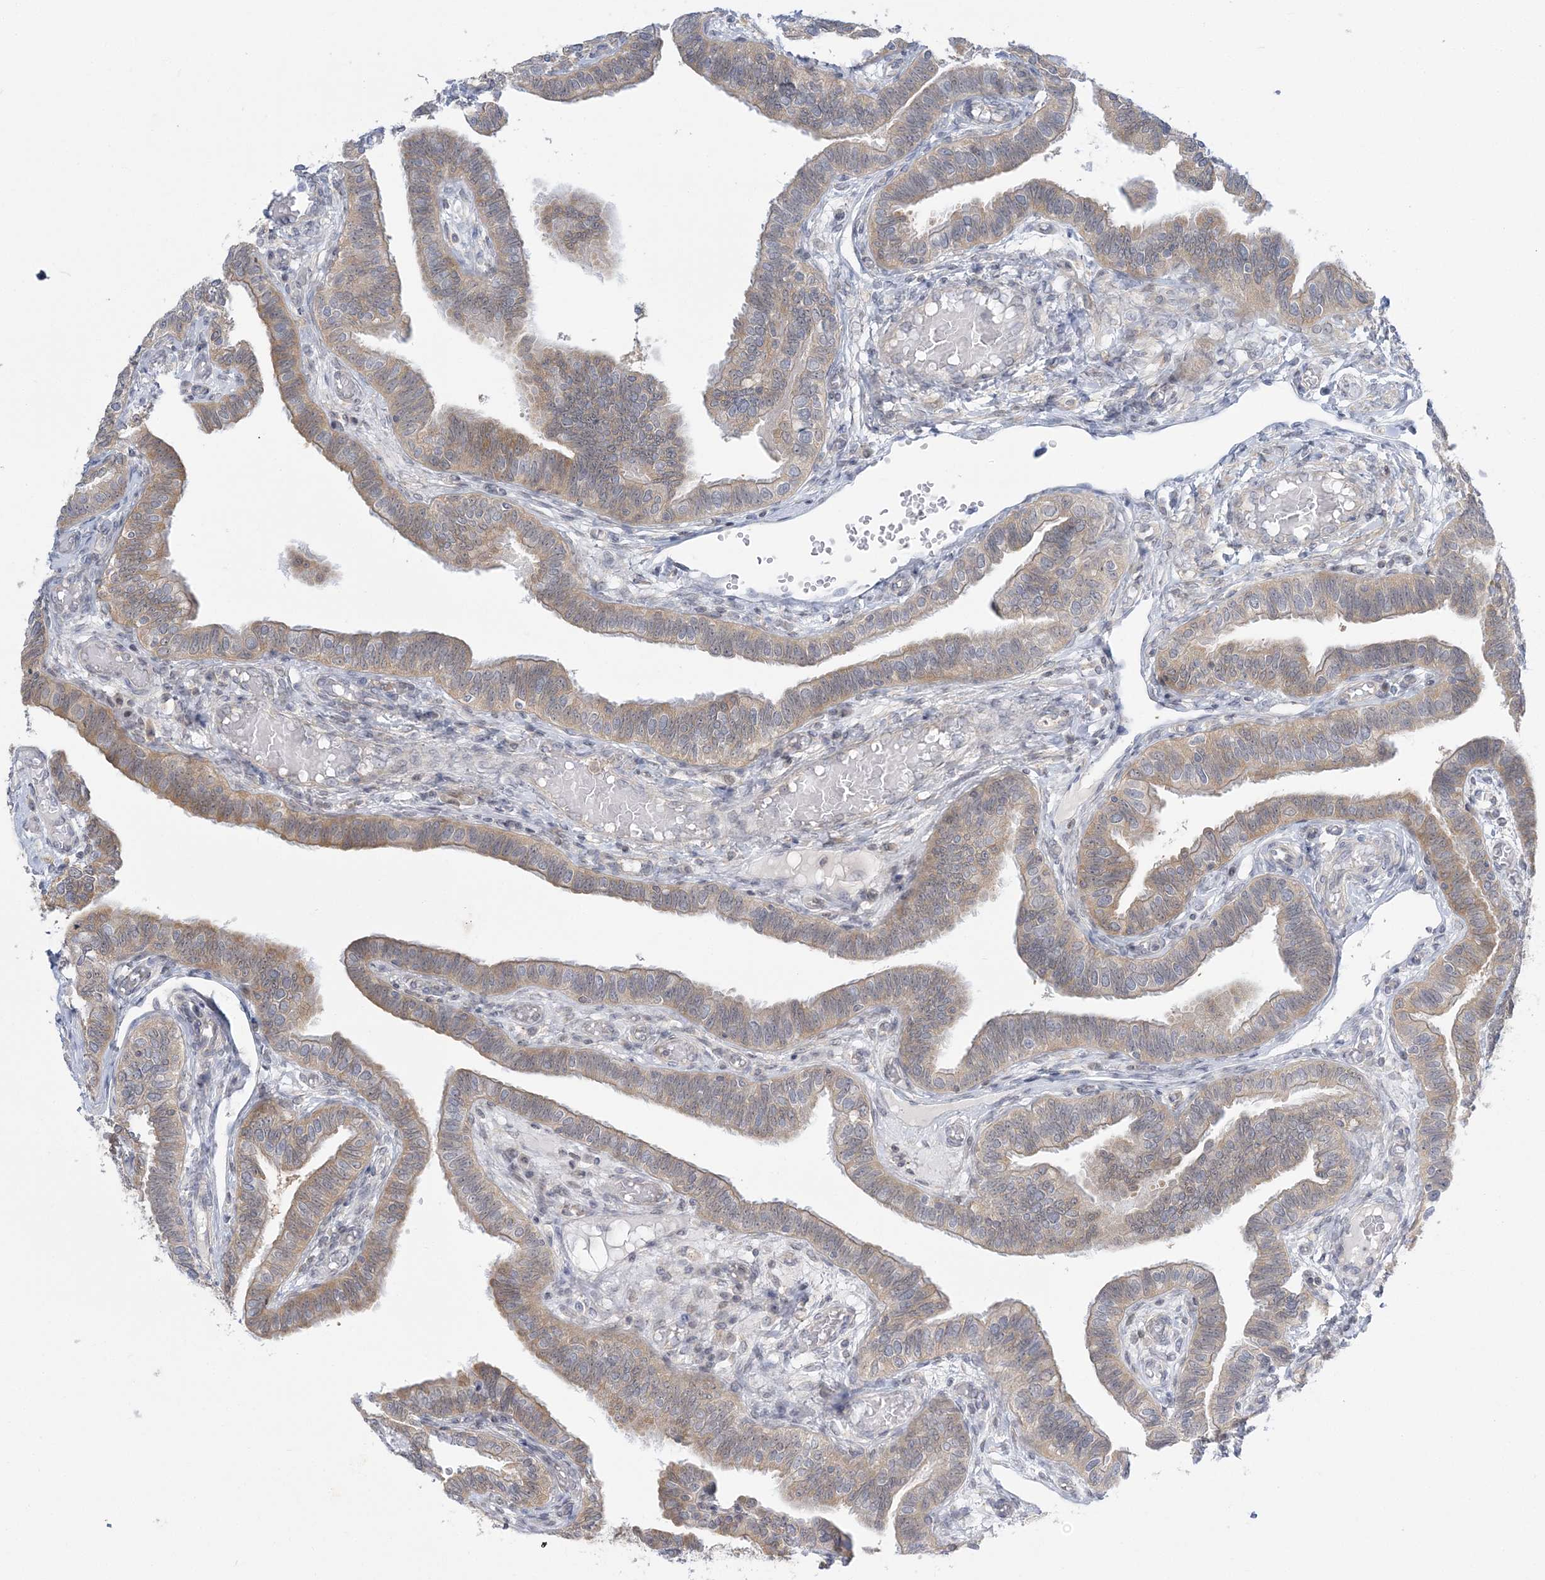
{"staining": {"intensity": "weak", "quantity": "25%-75%", "location": "cytoplasmic/membranous"}, "tissue": "fallopian tube", "cell_type": "Glandular cells", "image_type": "normal", "snomed": [{"axis": "morphology", "description": "Normal tissue, NOS"}, {"axis": "topography", "description": "Fallopian tube"}], "caption": "Immunohistochemical staining of benign human fallopian tube reveals weak cytoplasmic/membranous protein positivity in approximately 25%-75% of glandular cells.", "gene": "THADA", "patient": {"sex": "female", "age": 39}}